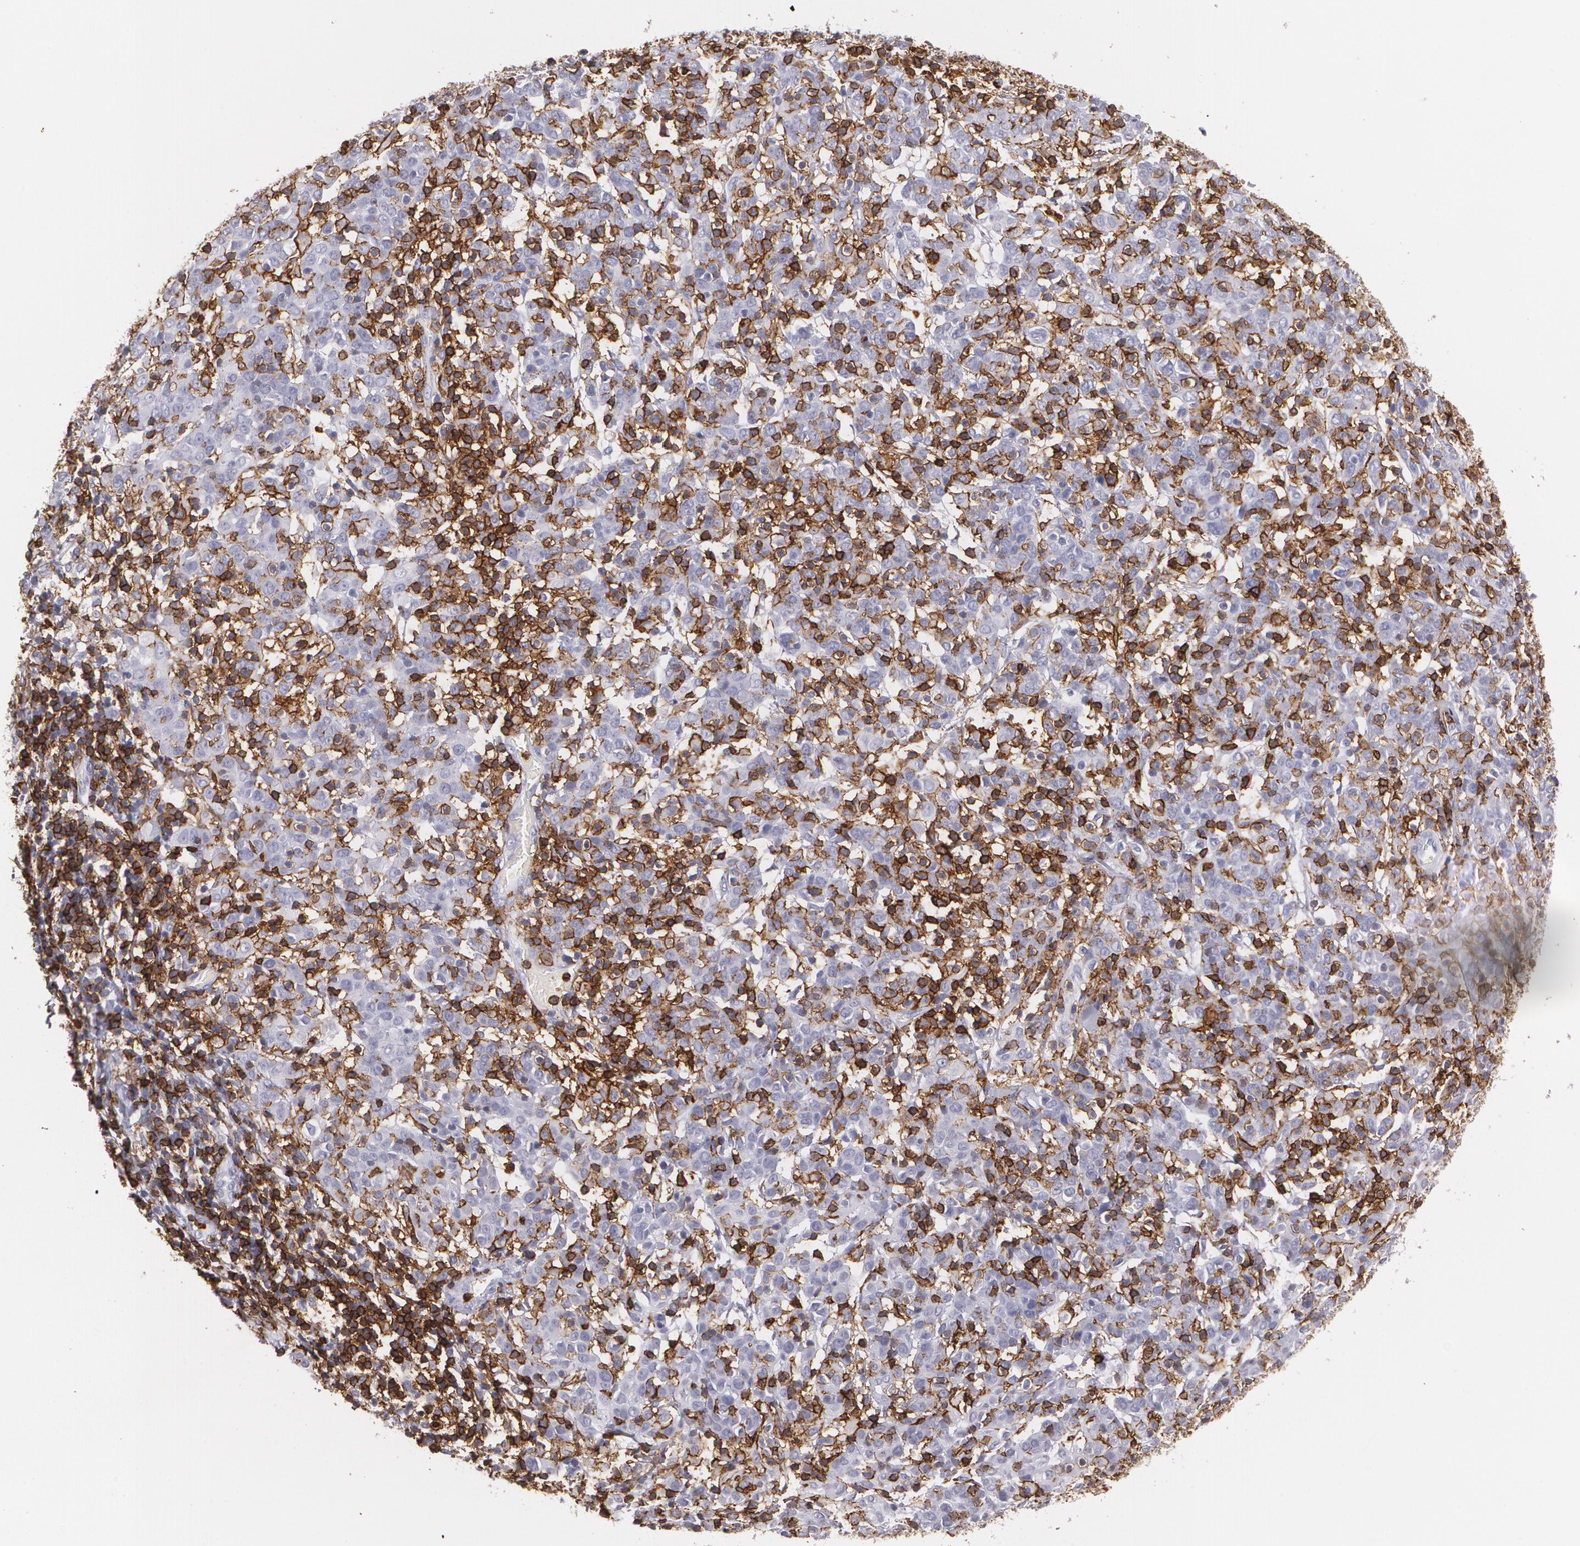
{"staining": {"intensity": "negative", "quantity": "none", "location": "none"}, "tissue": "cervical cancer", "cell_type": "Tumor cells", "image_type": "cancer", "snomed": [{"axis": "morphology", "description": "Normal tissue, NOS"}, {"axis": "morphology", "description": "Squamous cell carcinoma, NOS"}, {"axis": "topography", "description": "Cervix"}], "caption": "Immunohistochemistry of cervical squamous cell carcinoma shows no staining in tumor cells. (Immunohistochemistry (ihc), brightfield microscopy, high magnification).", "gene": "PTPRC", "patient": {"sex": "female", "age": 67}}